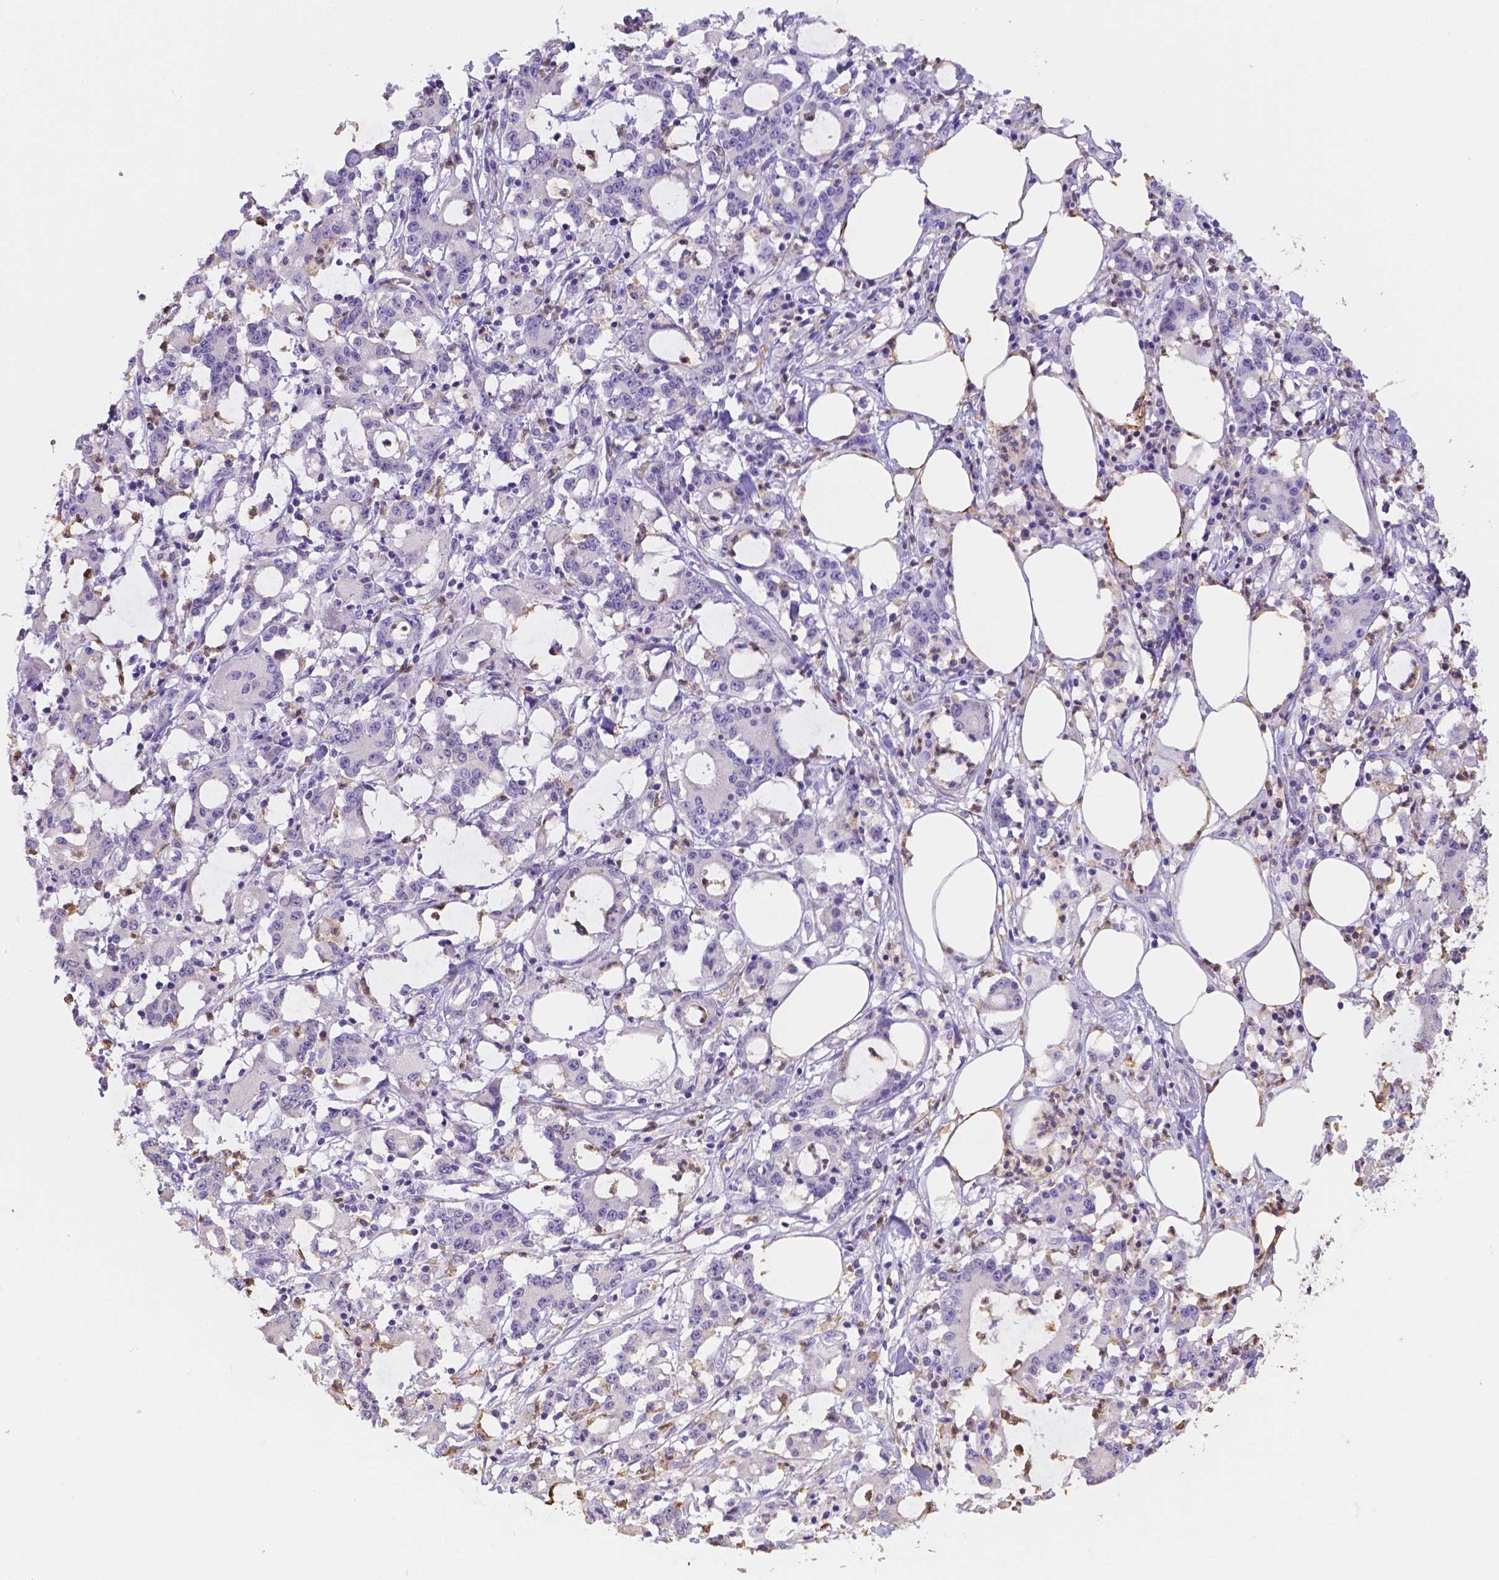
{"staining": {"intensity": "negative", "quantity": "none", "location": "none"}, "tissue": "stomach cancer", "cell_type": "Tumor cells", "image_type": "cancer", "snomed": [{"axis": "morphology", "description": "Adenocarcinoma, NOS"}, {"axis": "topography", "description": "Stomach, upper"}], "caption": "High magnification brightfield microscopy of stomach adenocarcinoma stained with DAB (brown) and counterstained with hematoxylin (blue): tumor cells show no significant expression.", "gene": "NXPE2", "patient": {"sex": "male", "age": 68}}